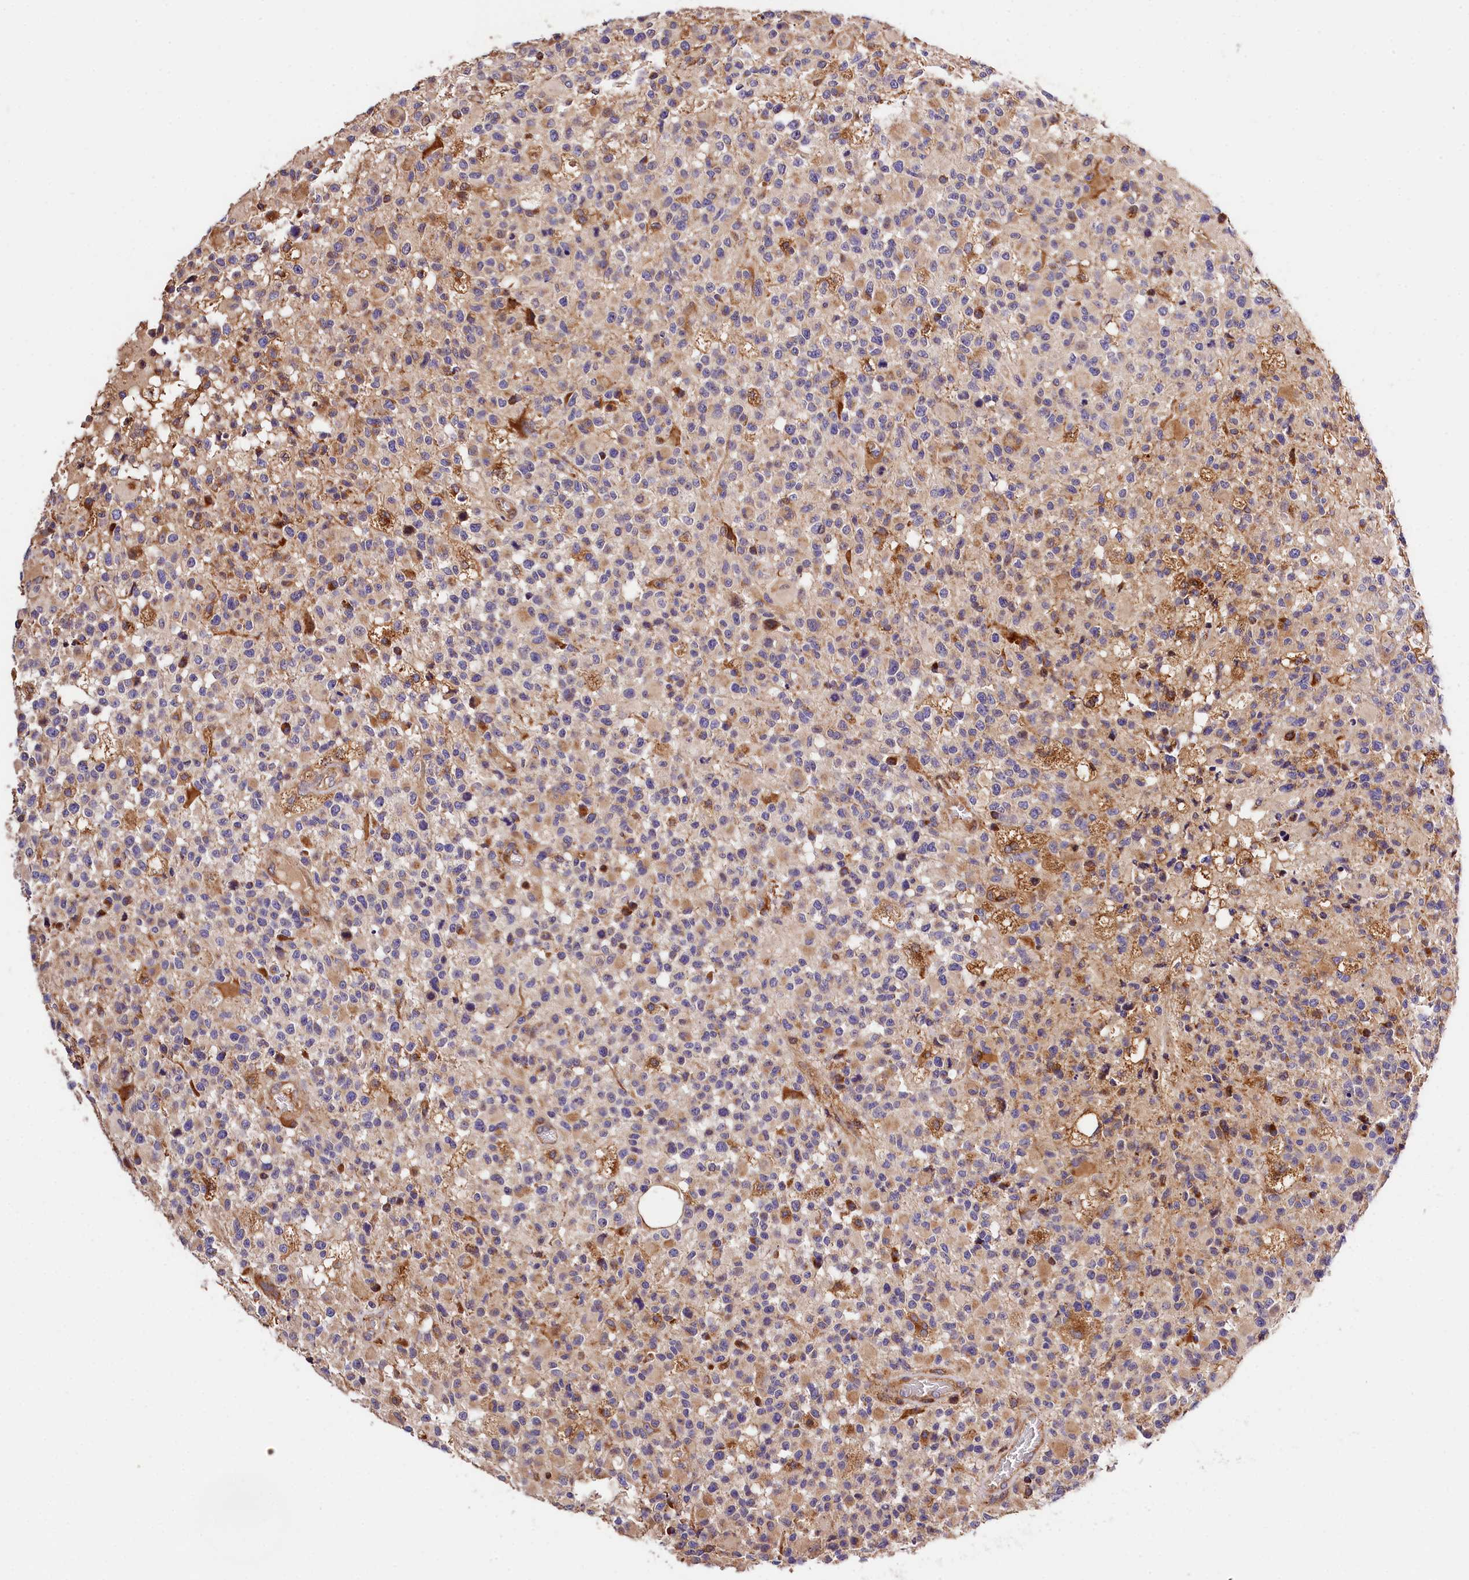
{"staining": {"intensity": "moderate", "quantity": "<25%", "location": "cytoplasmic/membranous"}, "tissue": "glioma", "cell_type": "Tumor cells", "image_type": "cancer", "snomed": [{"axis": "morphology", "description": "Glioma, malignant, High grade"}, {"axis": "morphology", "description": "Glioblastoma, NOS"}, {"axis": "topography", "description": "Brain"}], "caption": "Immunohistochemistry (DAB (3,3'-diaminobenzidine)) staining of human malignant glioma (high-grade) demonstrates moderate cytoplasmic/membranous protein positivity in approximately <25% of tumor cells. (DAB = brown stain, brightfield microscopy at high magnification).", "gene": "KPTN", "patient": {"sex": "male", "age": 60}}